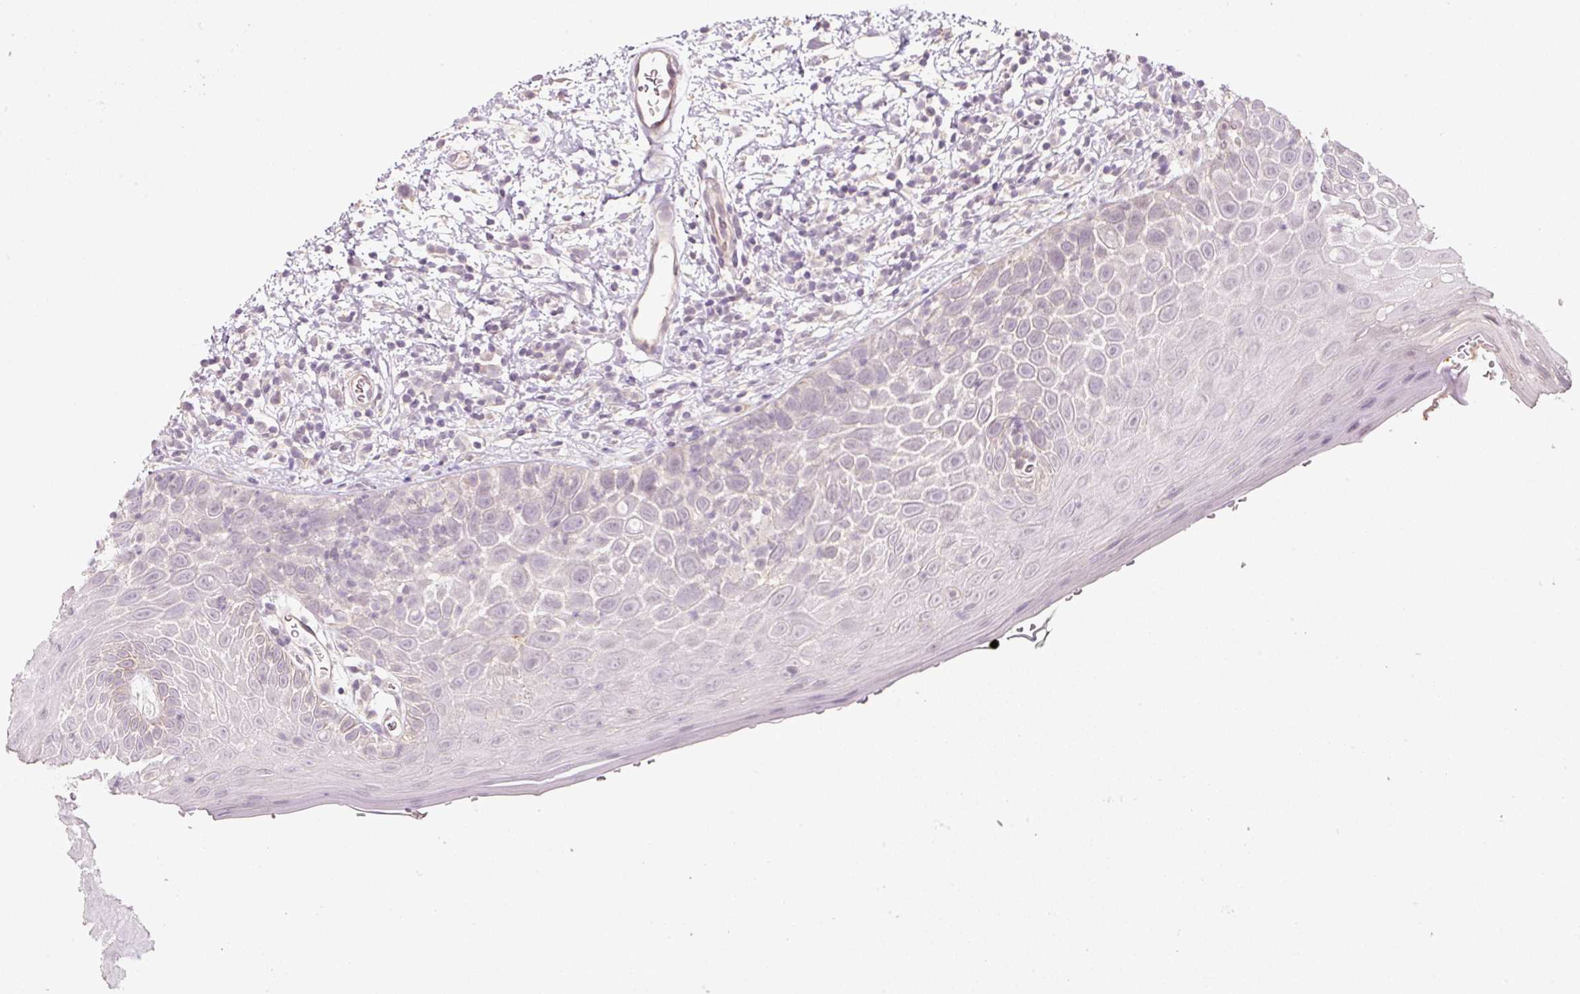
{"staining": {"intensity": "negative", "quantity": "none", "location": "none"}, "tissue": "oral mucosa", "cell_type": "Squamous epithelial cells", "image_type": "normal", "snomed": [{"axis": "morphology", "description": "Normal tissue, NOS"}, {"axis": "morphology", "description": "Squamous cell carcinoma, NOS"}, {"axis": "topography", "description": "Oral tissue"}, {"axis": "topography", "description": "Tounge, NOS"}, {"axis": "topography", "description": "Head-Neck"}], "caption": "Immunohistochemistry histopathology image of unremarkable oral mucosa stained for a protein (brown), which shows no staining in squamous epithelial cells.", "gene": "TIRAP", "patient": {"sex": "male", "age": 76}}